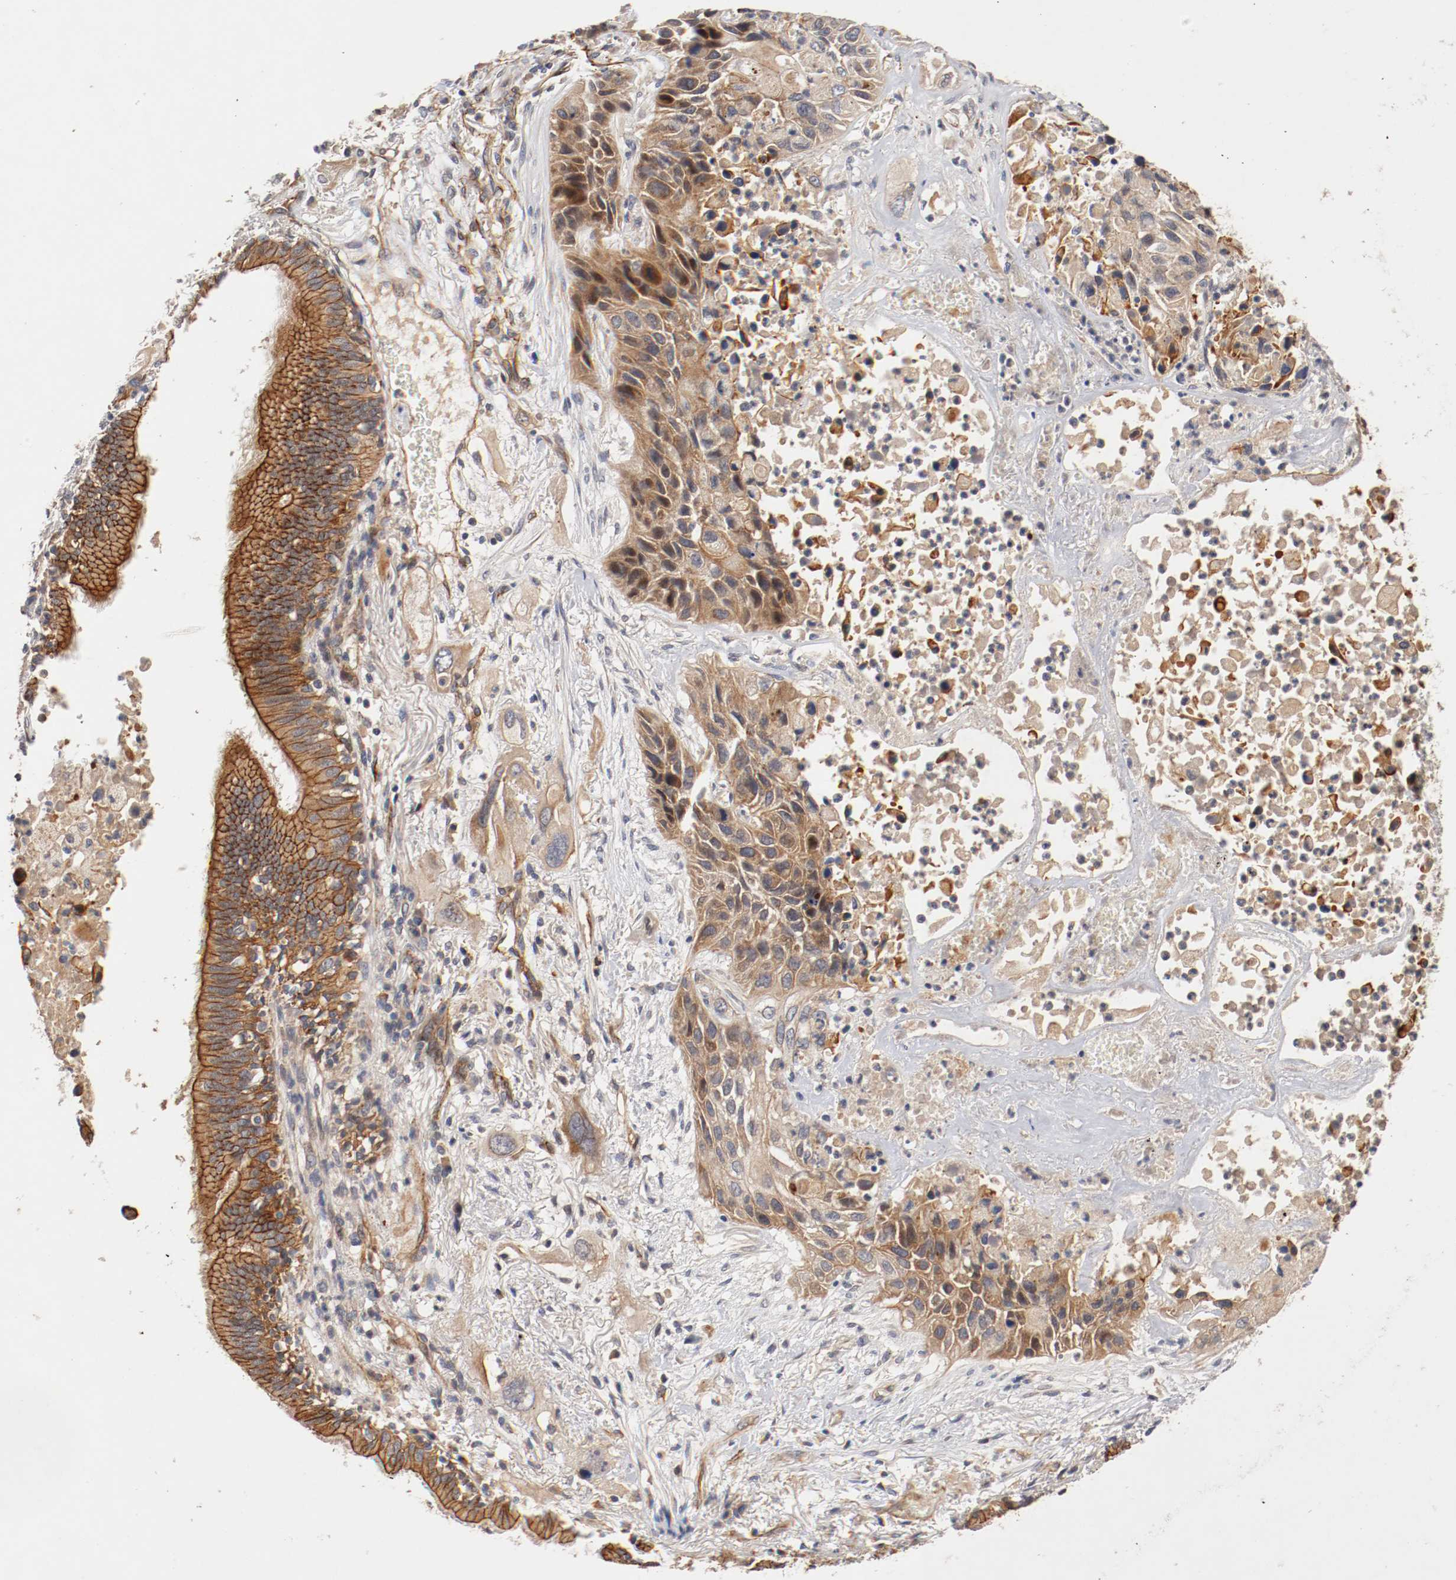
{"staining": {"intensity": "moderate", "quantity": ">75%", "location": "cytoplasmic/membranous"}, "tissue": "lung cancer", "cell_type": "Tumor cells", "image_type": "cancer", "snomed": [{"axis": "morphology", "description": "Squamous cell carcinoma, NOS"}, {"axis": "topography", "description": "Lung"}], "caption": "Human lung squamous cell carcinoma stained for a protein (brown) shows moderate cytoplasmic/membranous positive positivity in approximately >75% of tumor cells.", "gene": "TYK2", "patient": {"sex": "female", "age": 76}}